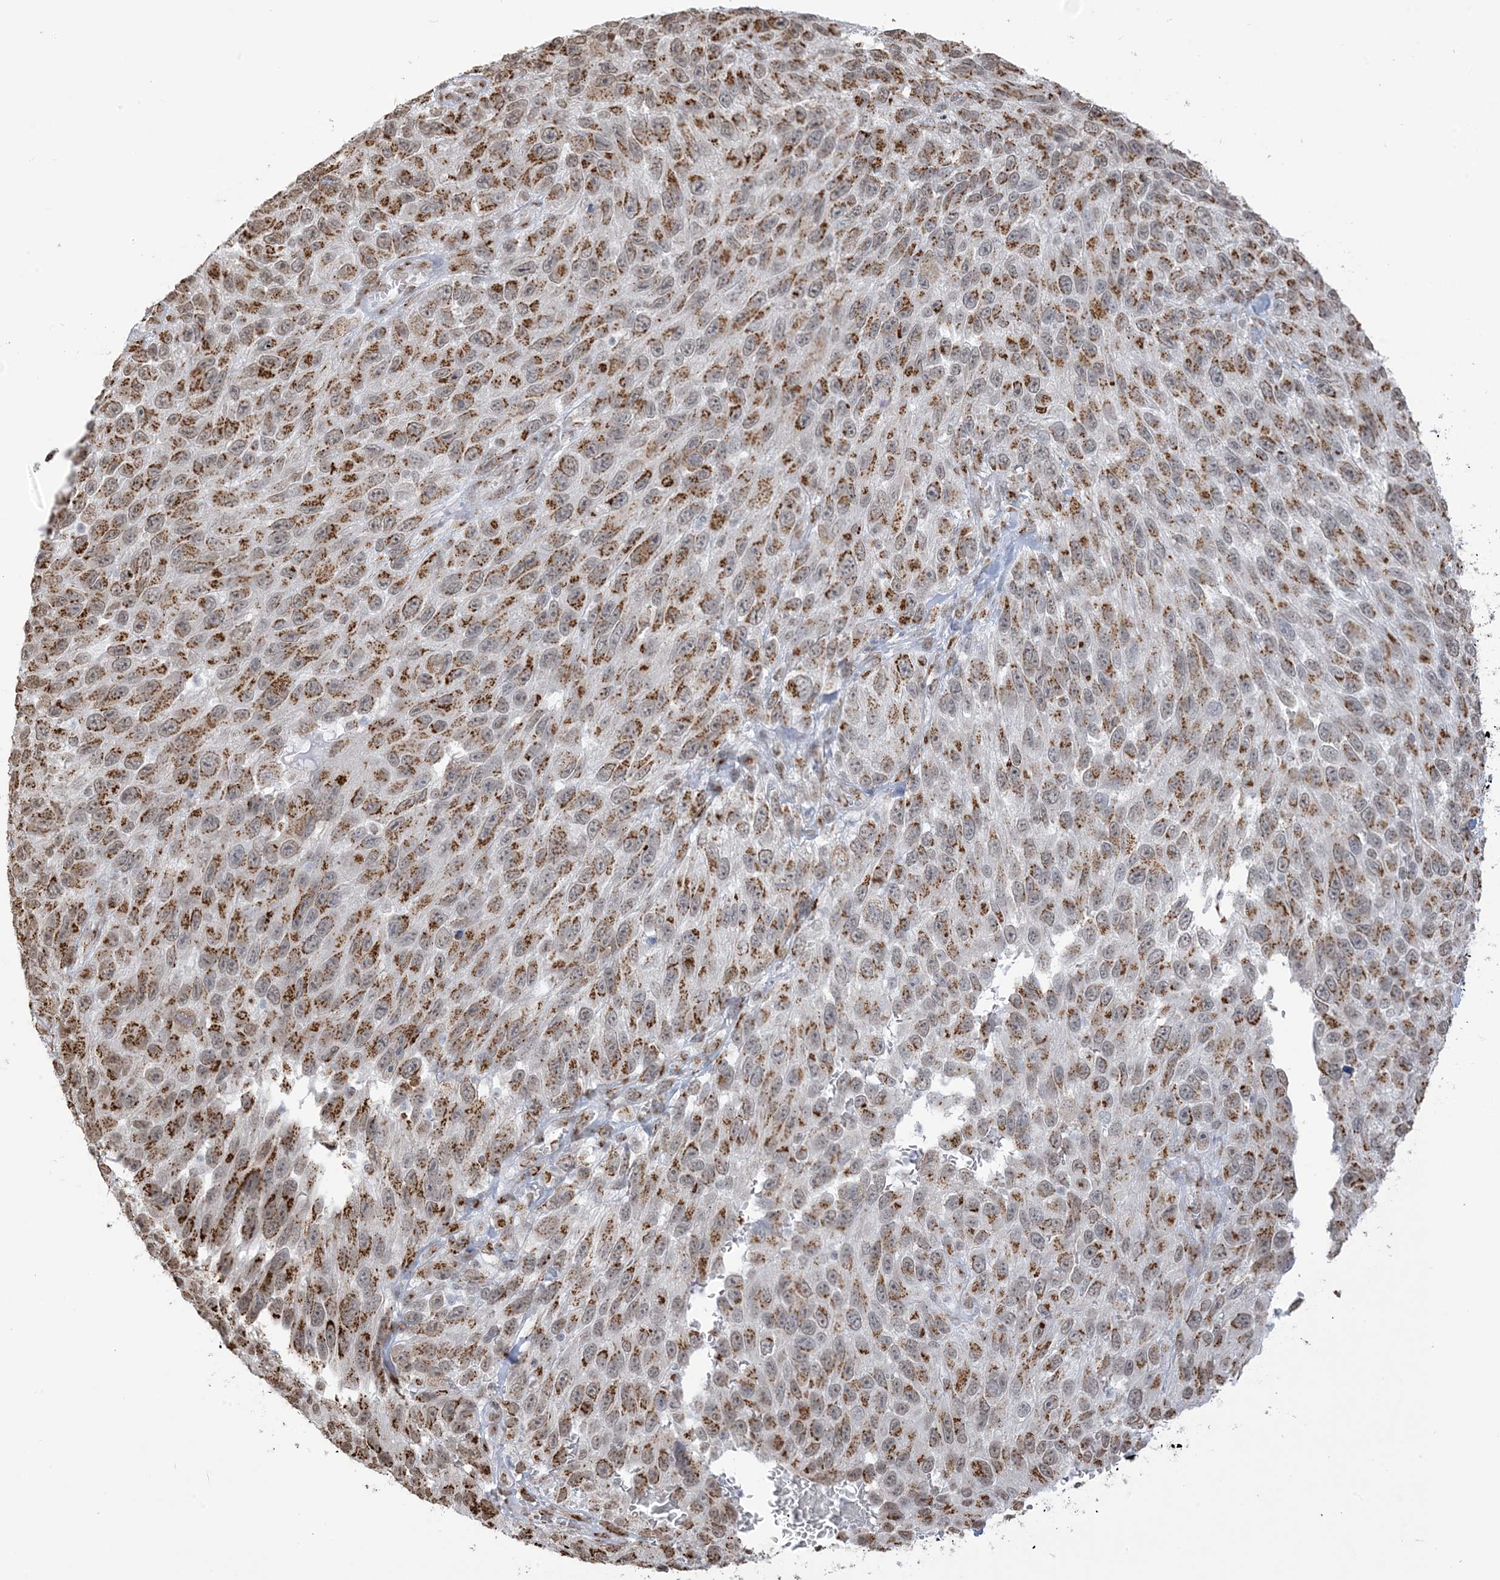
{"staining": {"intensity": "moderate", "quantity": ">75%", "location": "cytoplasmic/membranous"}, "tissue": "melanoma", "cell_type": "Tumor cells", "image_type": "cancer", "snomed": [{"axis": "morphology", "description": "Malignant melanoma, NOS"}, {"axis": "topography", "description": "Skin"}], "caption": "High-magnification brightfield microscopy of malignant melanoma stained with DAB (brown) and counterstained with hematoxylin (blue). tumor cells exhibit moderate cytoplasmic/membranous staining is appreciated in approximately>75% of cells.", "gene": "GPR107", "patient": {"sex": "female", "age": 96}}